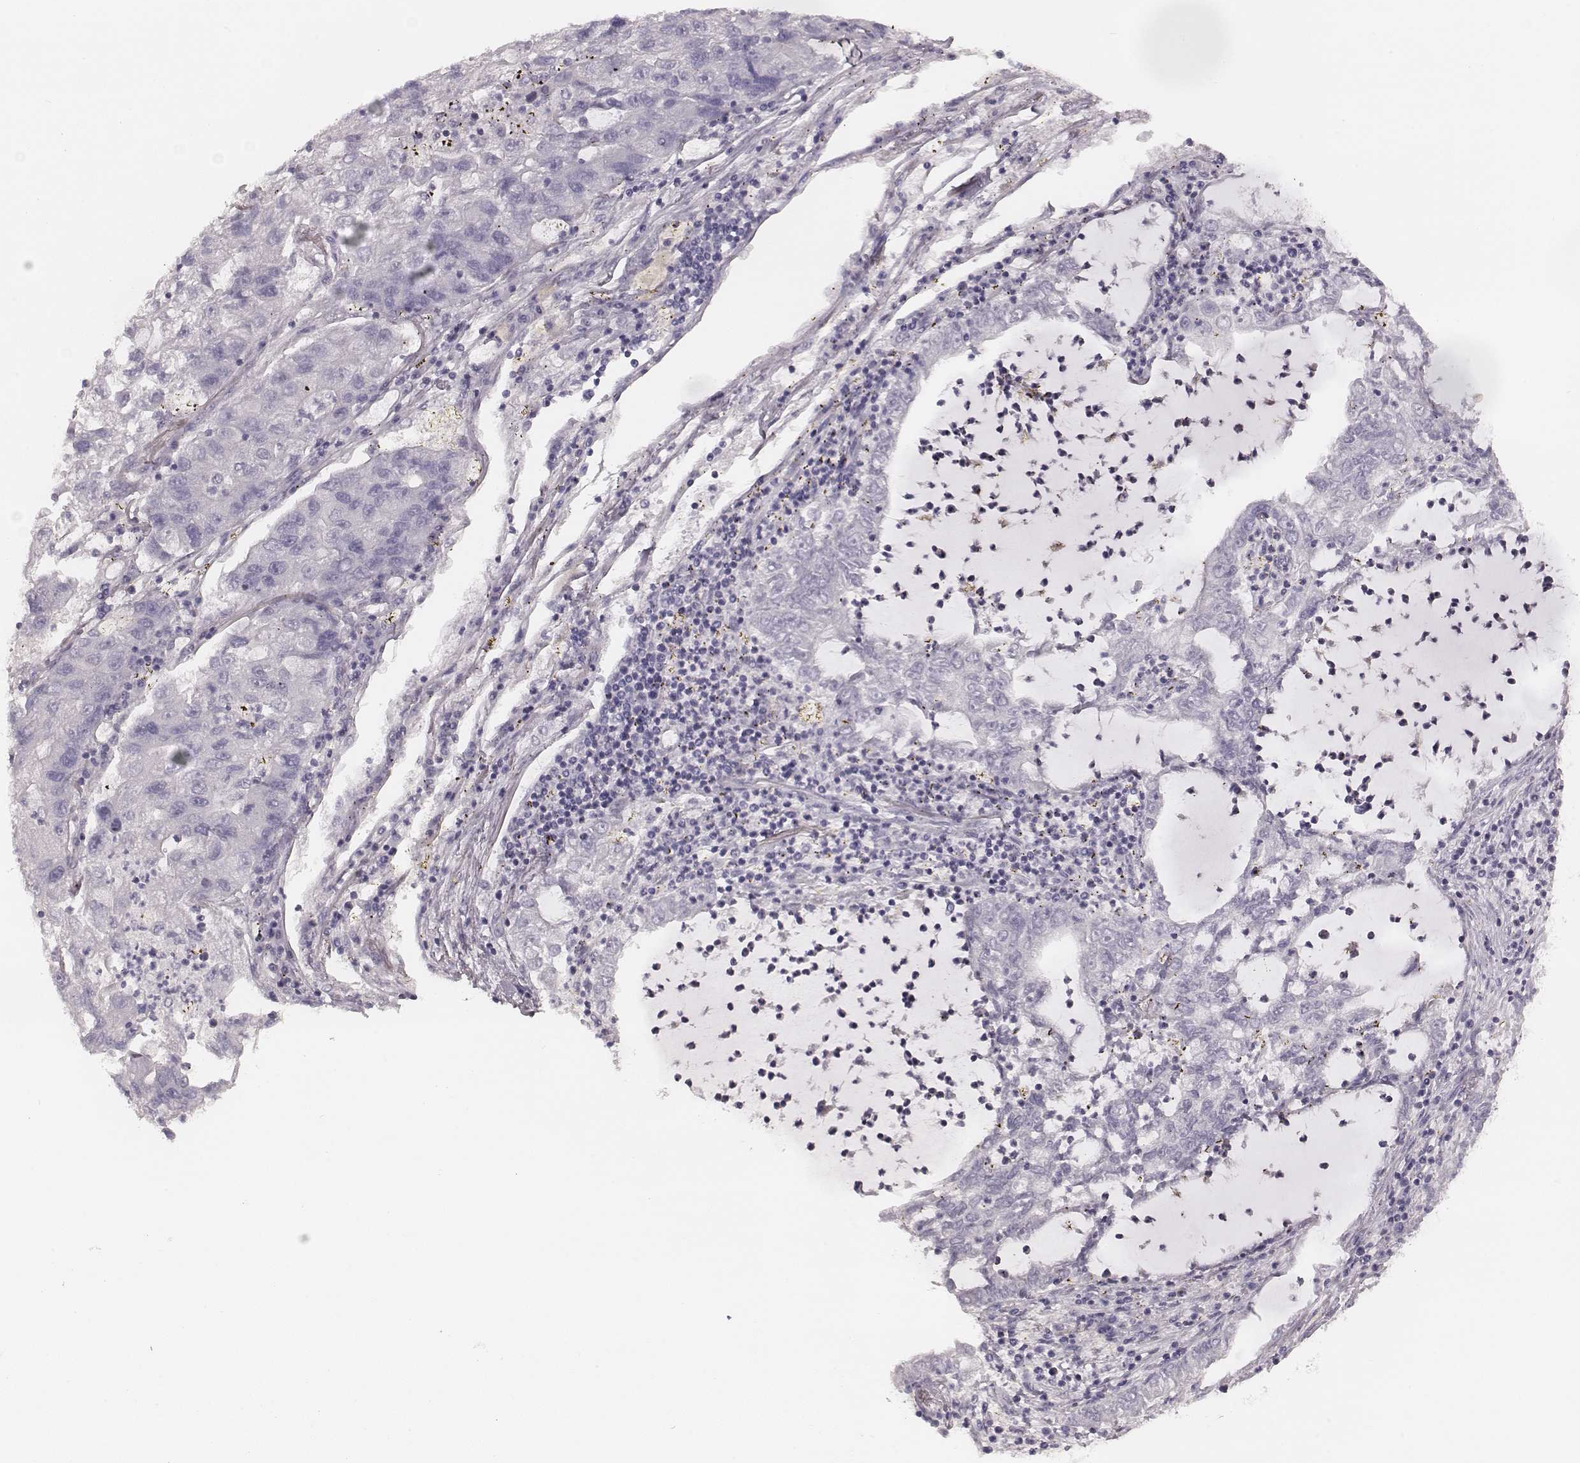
{"staining": {"intensity": "negative", "quantity": "none", "location": "none"}, "tissue": "lung cancer", "cell_type": "Tumor cells", "image_type": "cancer", "snomed": [{"axis": "morphology", "description": "Adenocarcinoma, NOS"}, {"axis": "topography", "description": "Lung"}], "caption": "Immunohistochemistry of human adenocarcinoma (lung) reveals no staining in tumor cells. The staining was performed using DAB (3,3'-diaminobenzidine) to visualize the protein expression in brown, while the nuclei were stained in blue with hematoxylin (Magnification: 20x).", "gene": "ZP4", "patient": {"sex": "female", "age": 51}}